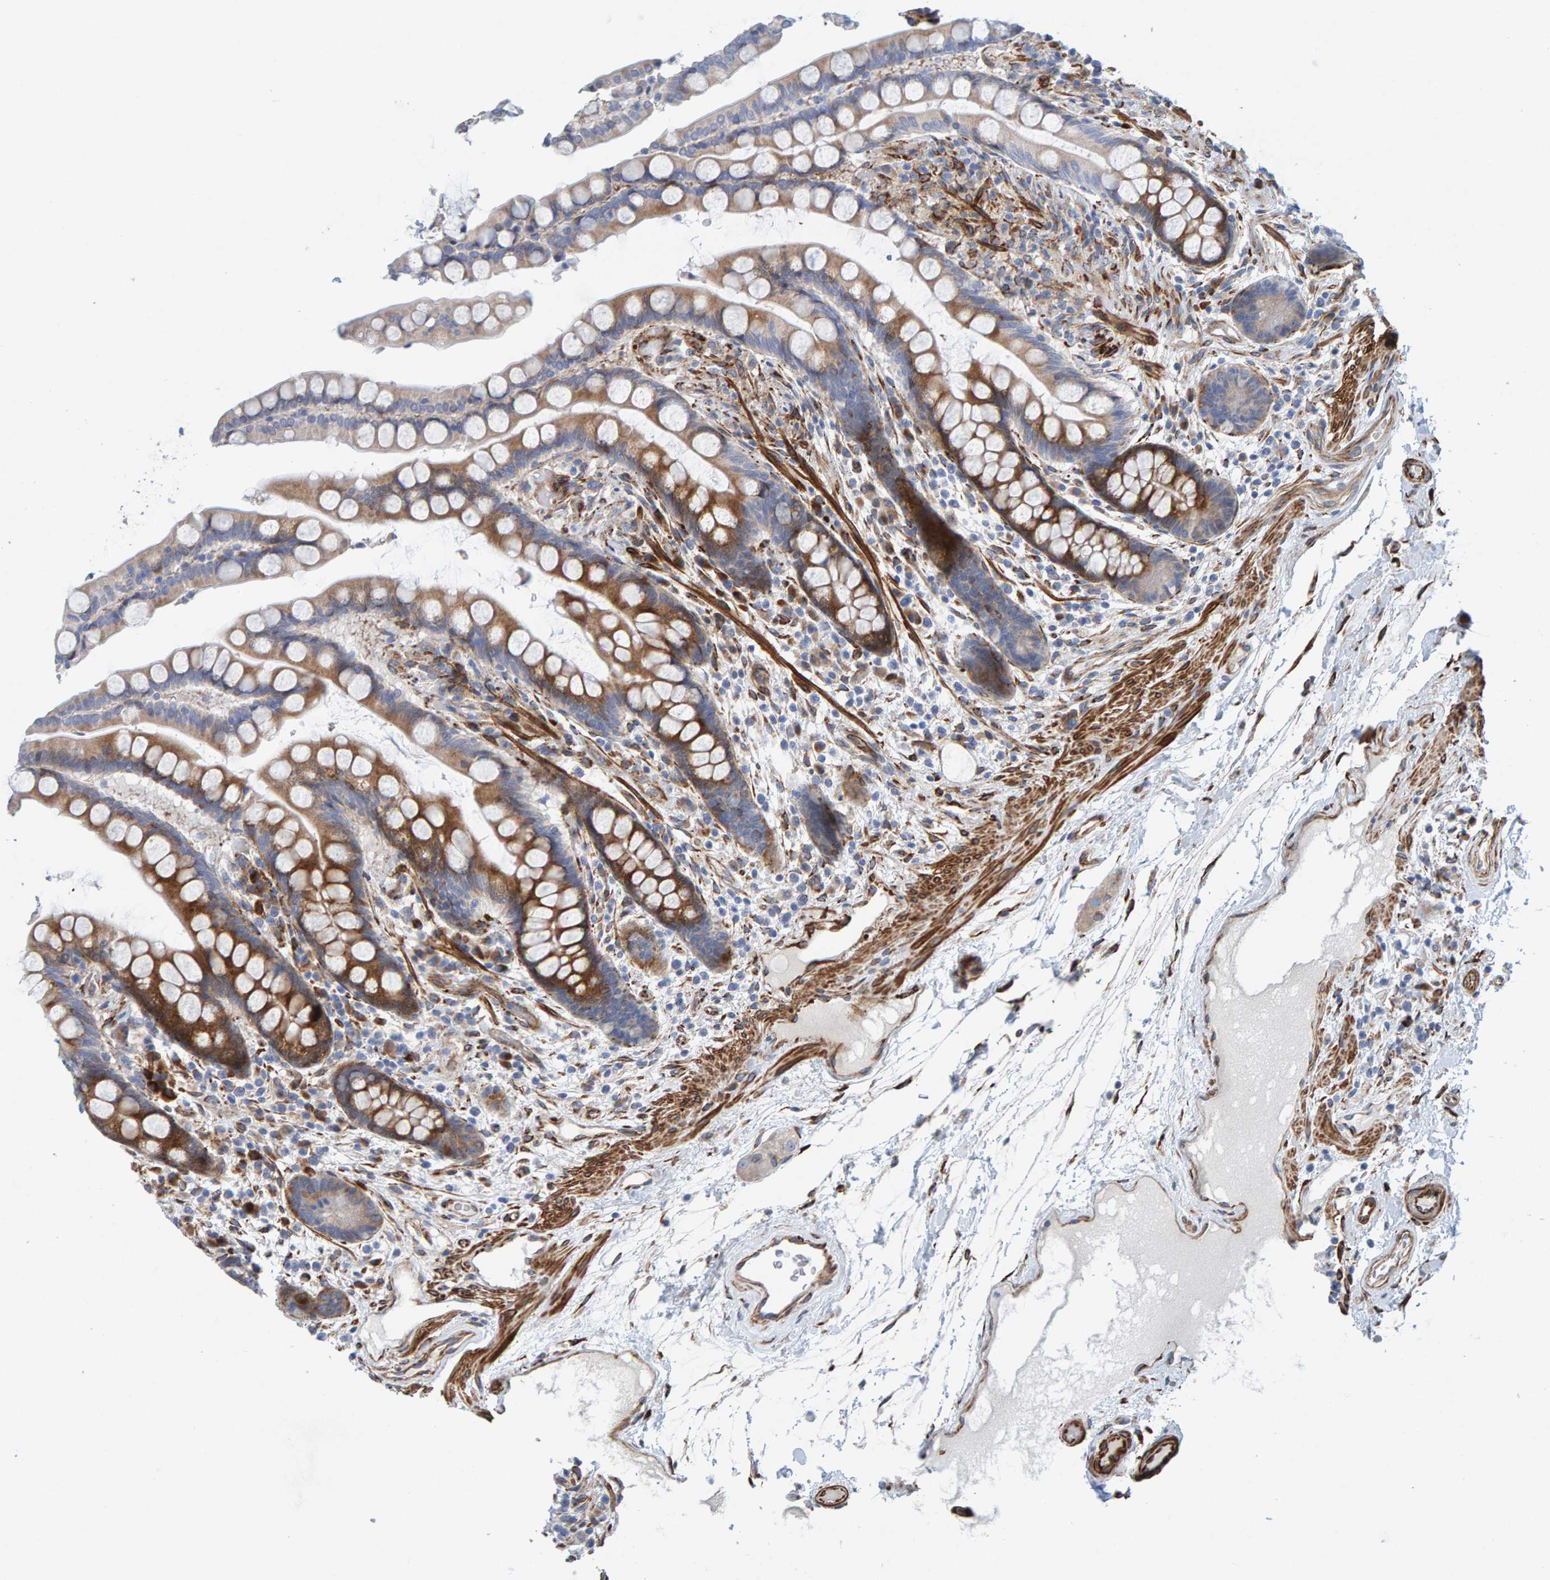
{"staining": {"intensity": "weak", "quantity": ">75%", "location": "cytoplasmic/membranous"}, "tissue": "colon", "cell_type": "Endothelial cells", "image_type": "normal", "snomed": [{"axis": "morphology", "description": "Normal tissue, NOS"}, {"axis": "topography", "description": "Colon"}], "caption": "High-power microscopy captured an IHC photomicrograph of normal colon, revealing weak cytoplasmic/membranous staining in approximately >75% of endothelial cells.", "gene": "MMP16", "patient": {"sex": "male", "age": 73}}